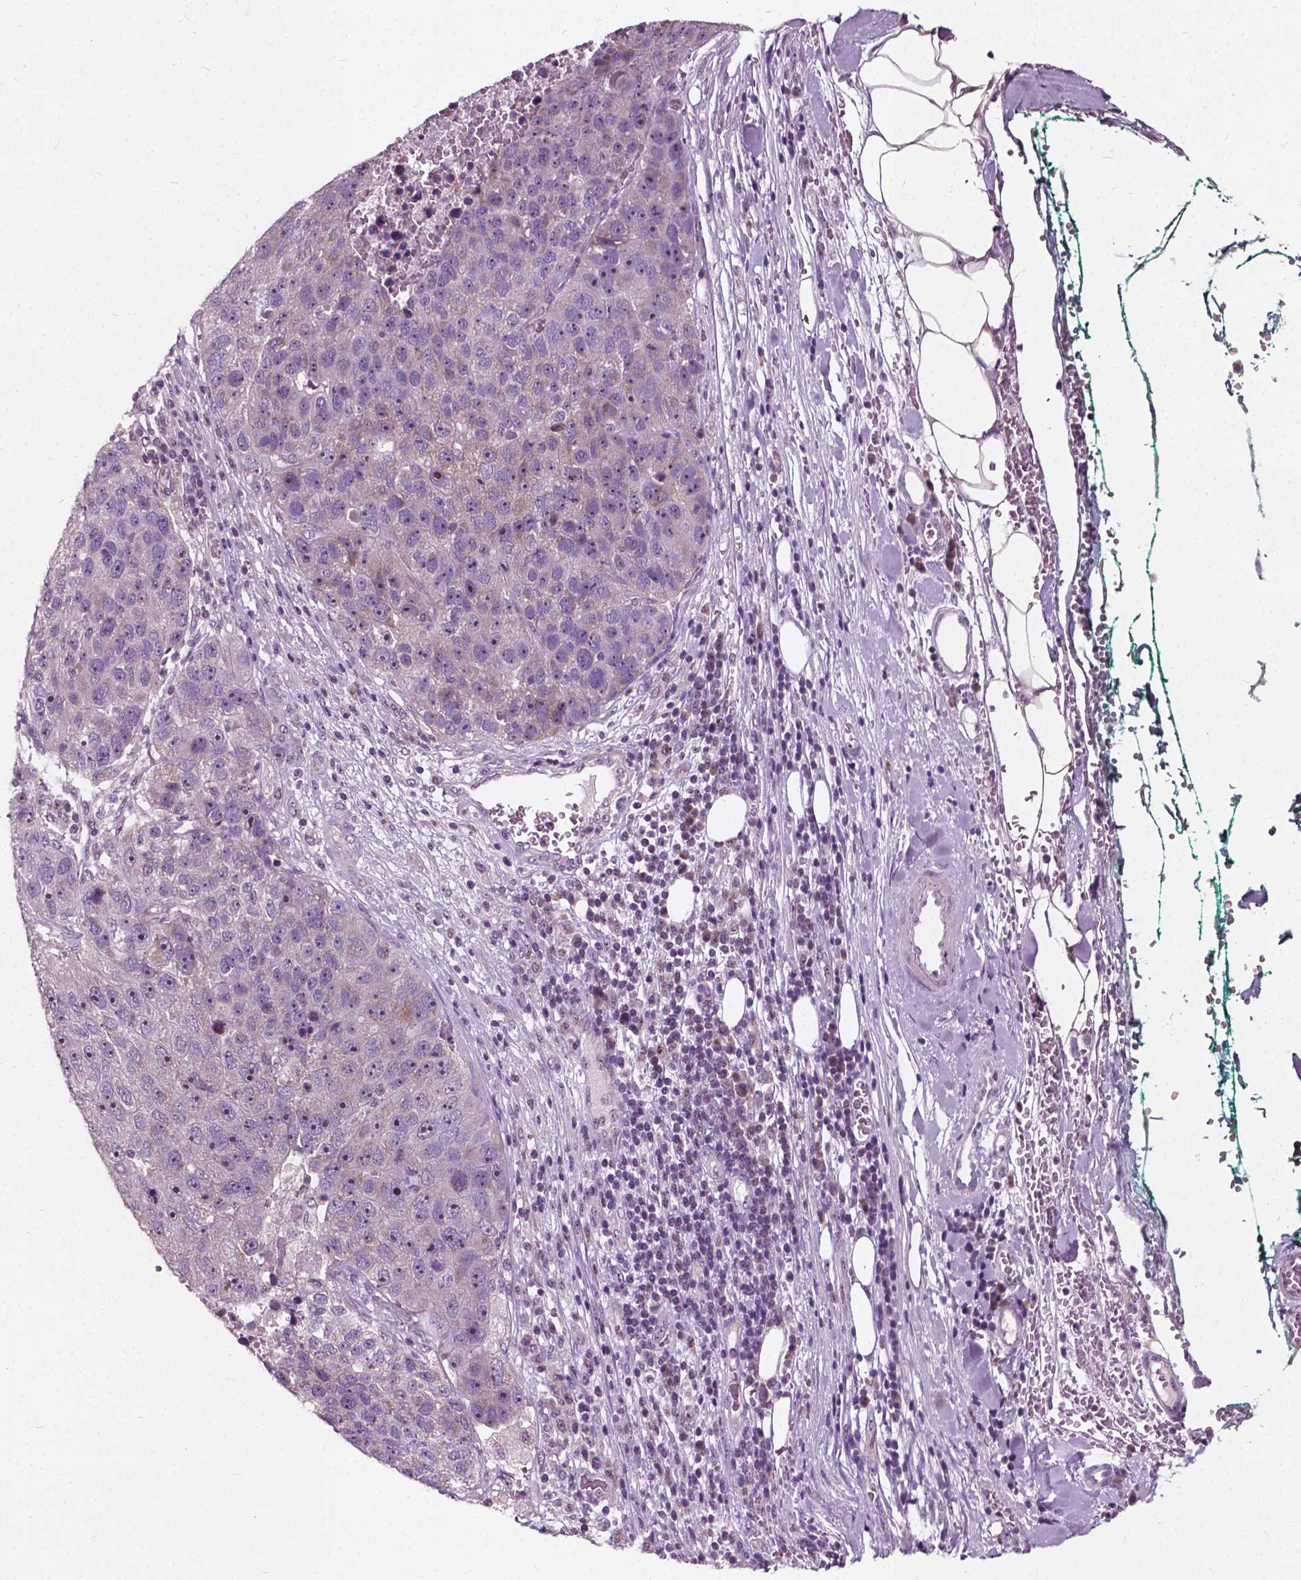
{"staining": {"intensity": "weak", "quantity": "<25%", "location": "nuclear"}, "tissue": "pancreatic cancer", "cell_type": "Tumor cells", "image_type": "cancer", "snomed": [{"axis": "morphology", "description": "Adenocarcinoma, NOS"}, {"axis": "topography", "description": "Pancreas"}], "caption": "An image of human pancreatic adenocarcinoma is negative for staining in tumor cells.", "gene": "ODF3L2", "patient": {"sex": "female", "age": 61}}